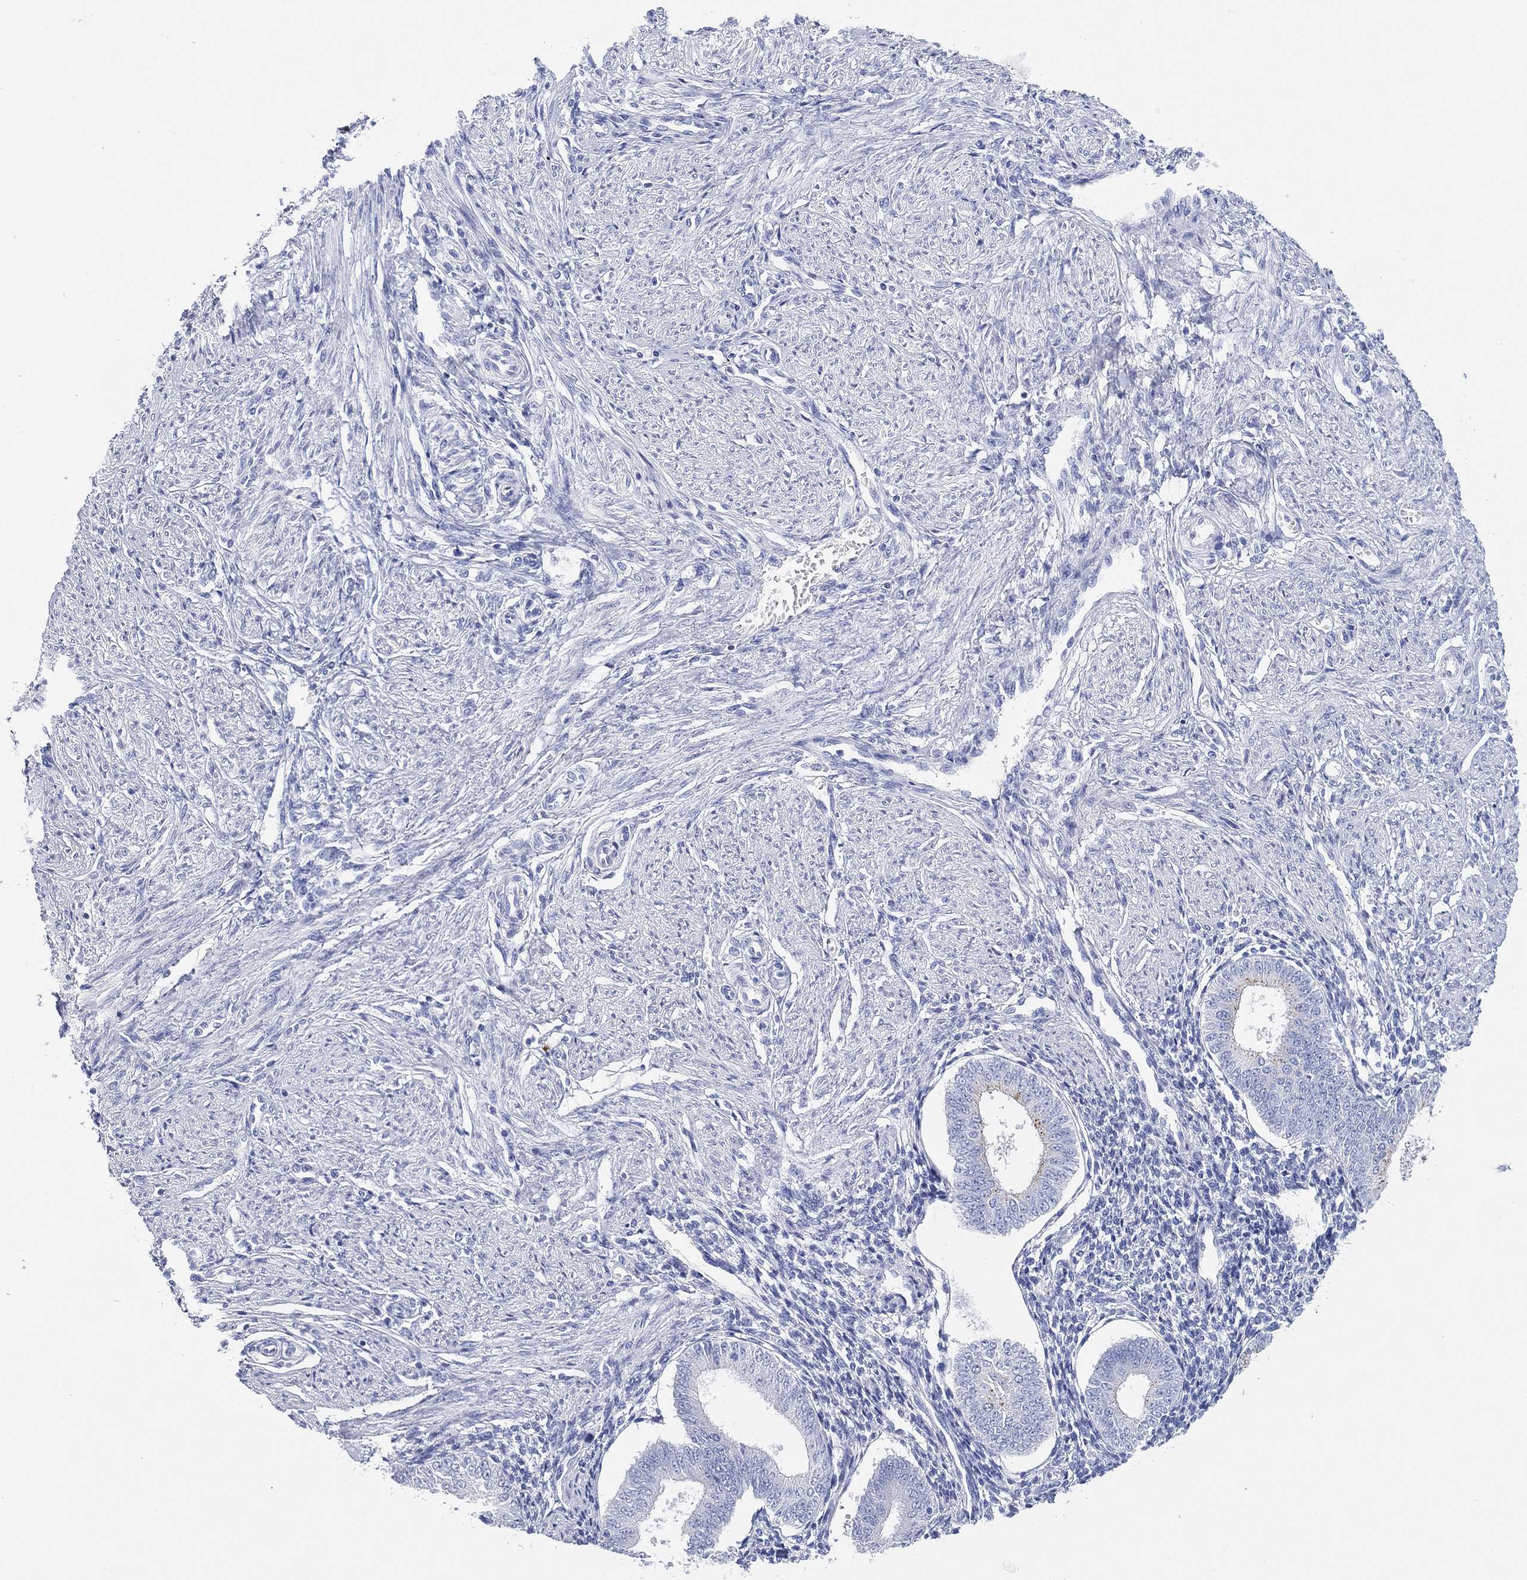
{"staining": {"intensity": "negative", "quantity": "none", "location": "none"}, "tissue": "endometrium", "cell_type": "Cells in endometrial stroma", "image_type": "normal", "snomed": [{"axis": "morphology", "description": "Normal tissue, NOS"}, {"axis": "topography", "description": "Endometrium"}], "caption": "This is an immunohistochemistry (IHC) histopathology image of normal endometrium. There is no positivity in cells in endometrial stroma.", "gene": "FMO1", "patient": {"sex": "female", "age": 39}}